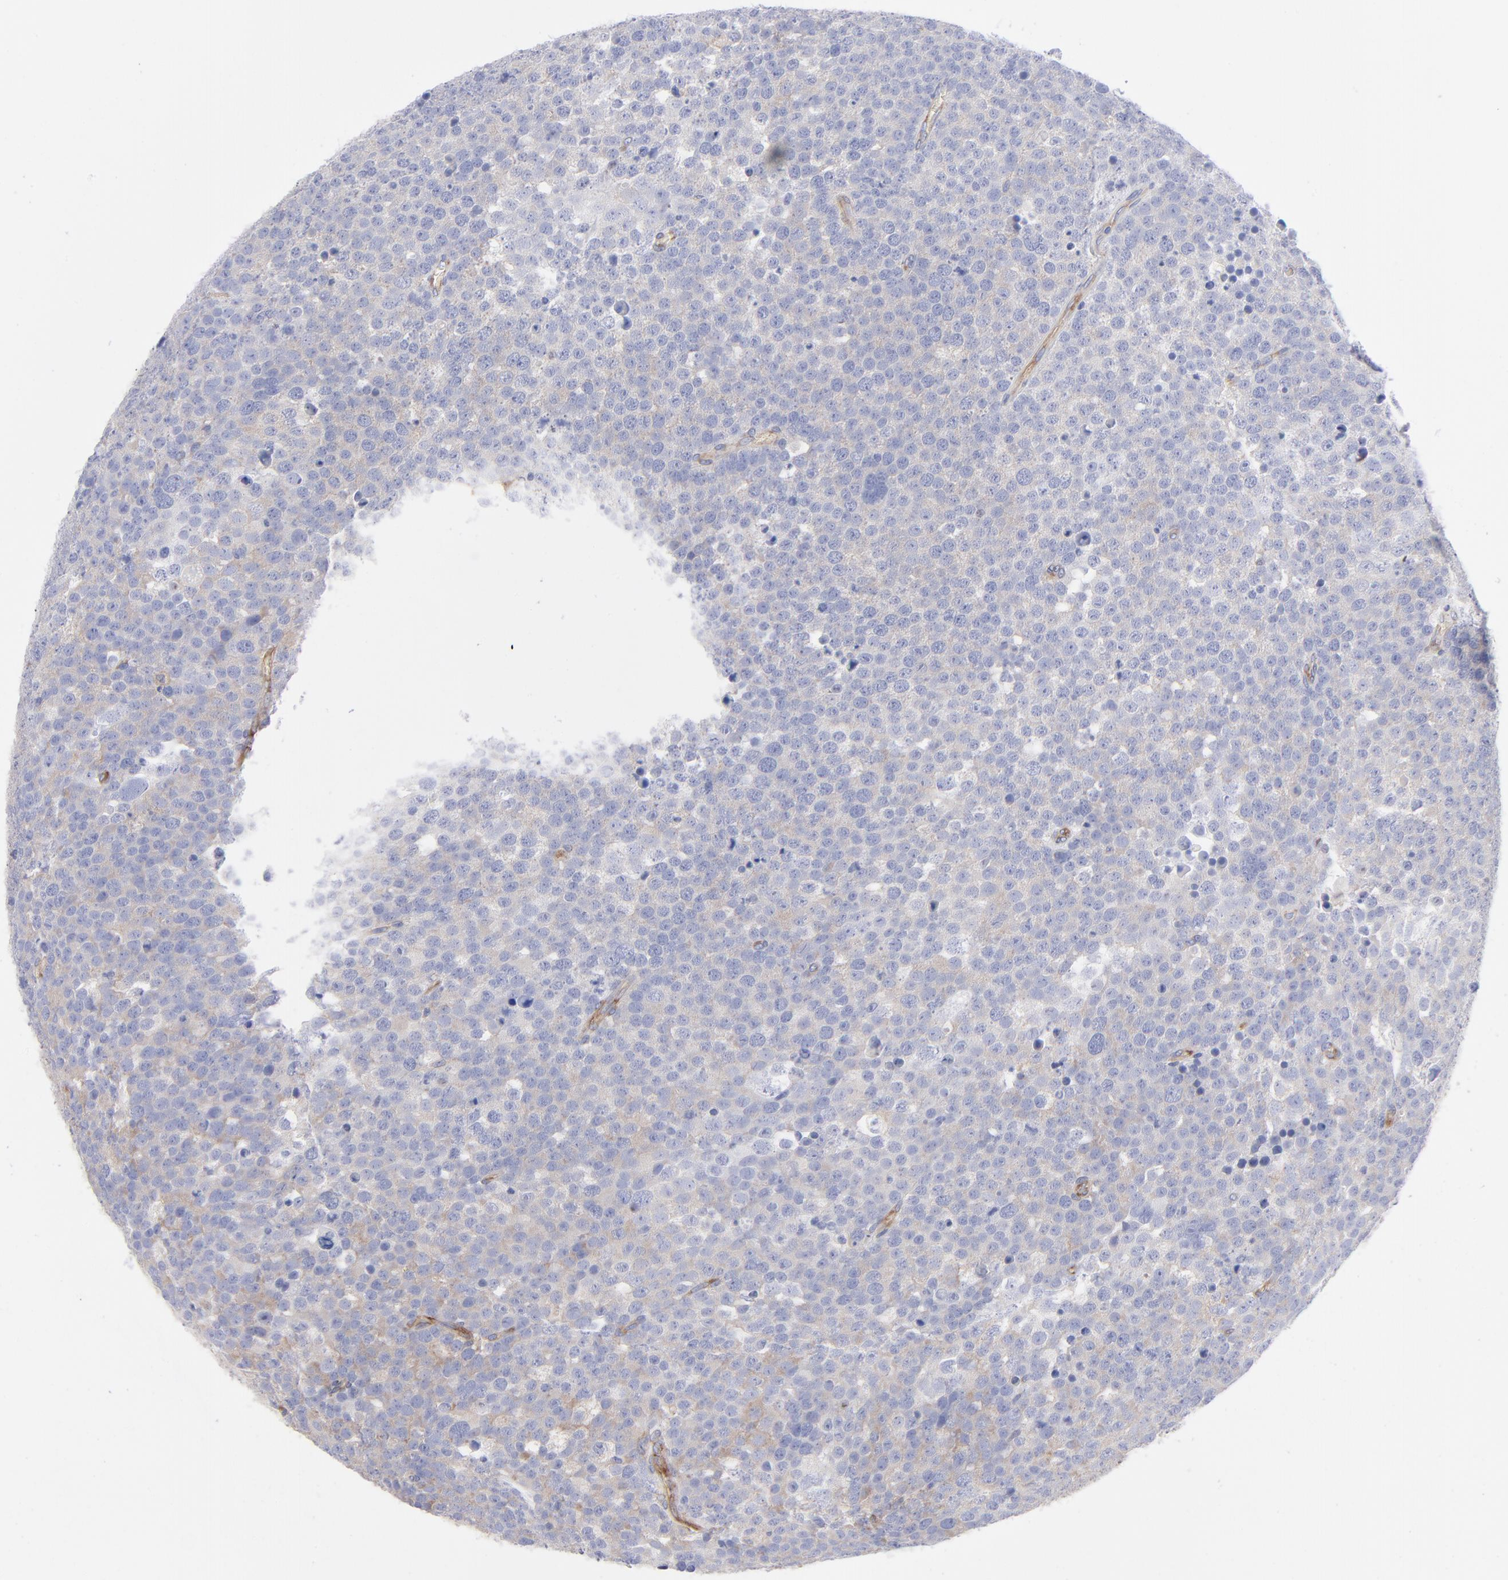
{"staining": {"intensity": "weak", "quantity": ">75%", "location": "cytoplasmic/membranous"}, "tissue": "testis cancer", "cell_type": "Tumor cells", "image_type": "cancer", "snomed": [{"axis": "morphology", "description": "Seminoma, NOS"}, {"axis": "topography", "description": "Testis"}], "caption": "Immunohistochemical staining of testis seminoma reveals weak cytoplasmic/membranous protein positivity in approximately >75% of tumor cells.", "gene": "EIF2AK2", "patient": {"sex": "male", "age": 71}}